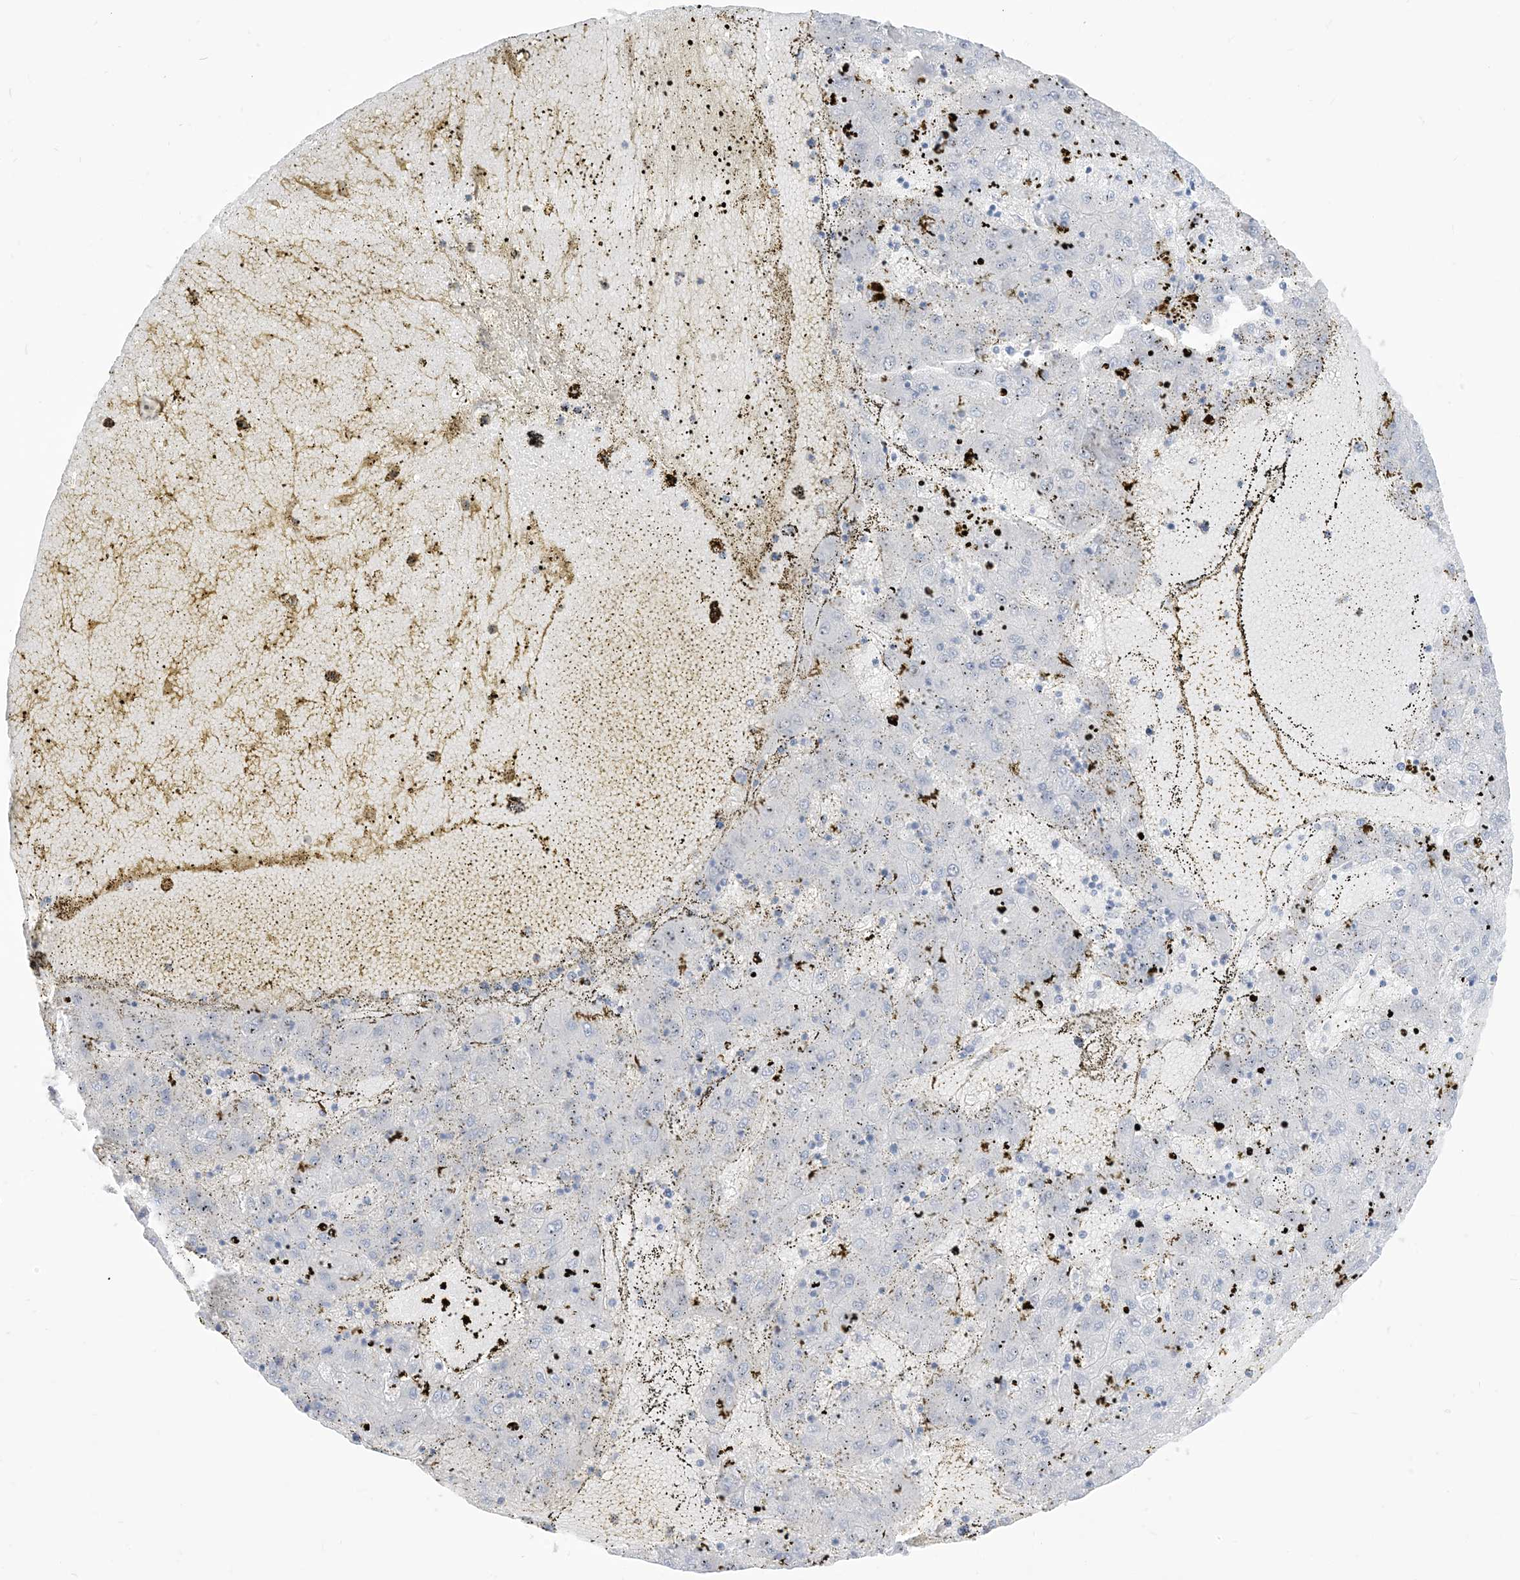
{"staining": {"intensity": "negative", "quantity": "none", "location": "none"}, "tissue": "liver cancer", "cell_type": "Tumor cells", "image_type": "cancer", "snomed": [{"axis": "morphology", "description": "Carcinoma, Hepatocellular, NOS"}, {"axis": "topography", "description": "Liver"}], "caption": "Immunohistochemistry of human liver cancer (hepatocellular carcinoma) shows no staining in tumor cells.", "gene": "MARS2", "patient": {"sex": "male", "age": 72}}